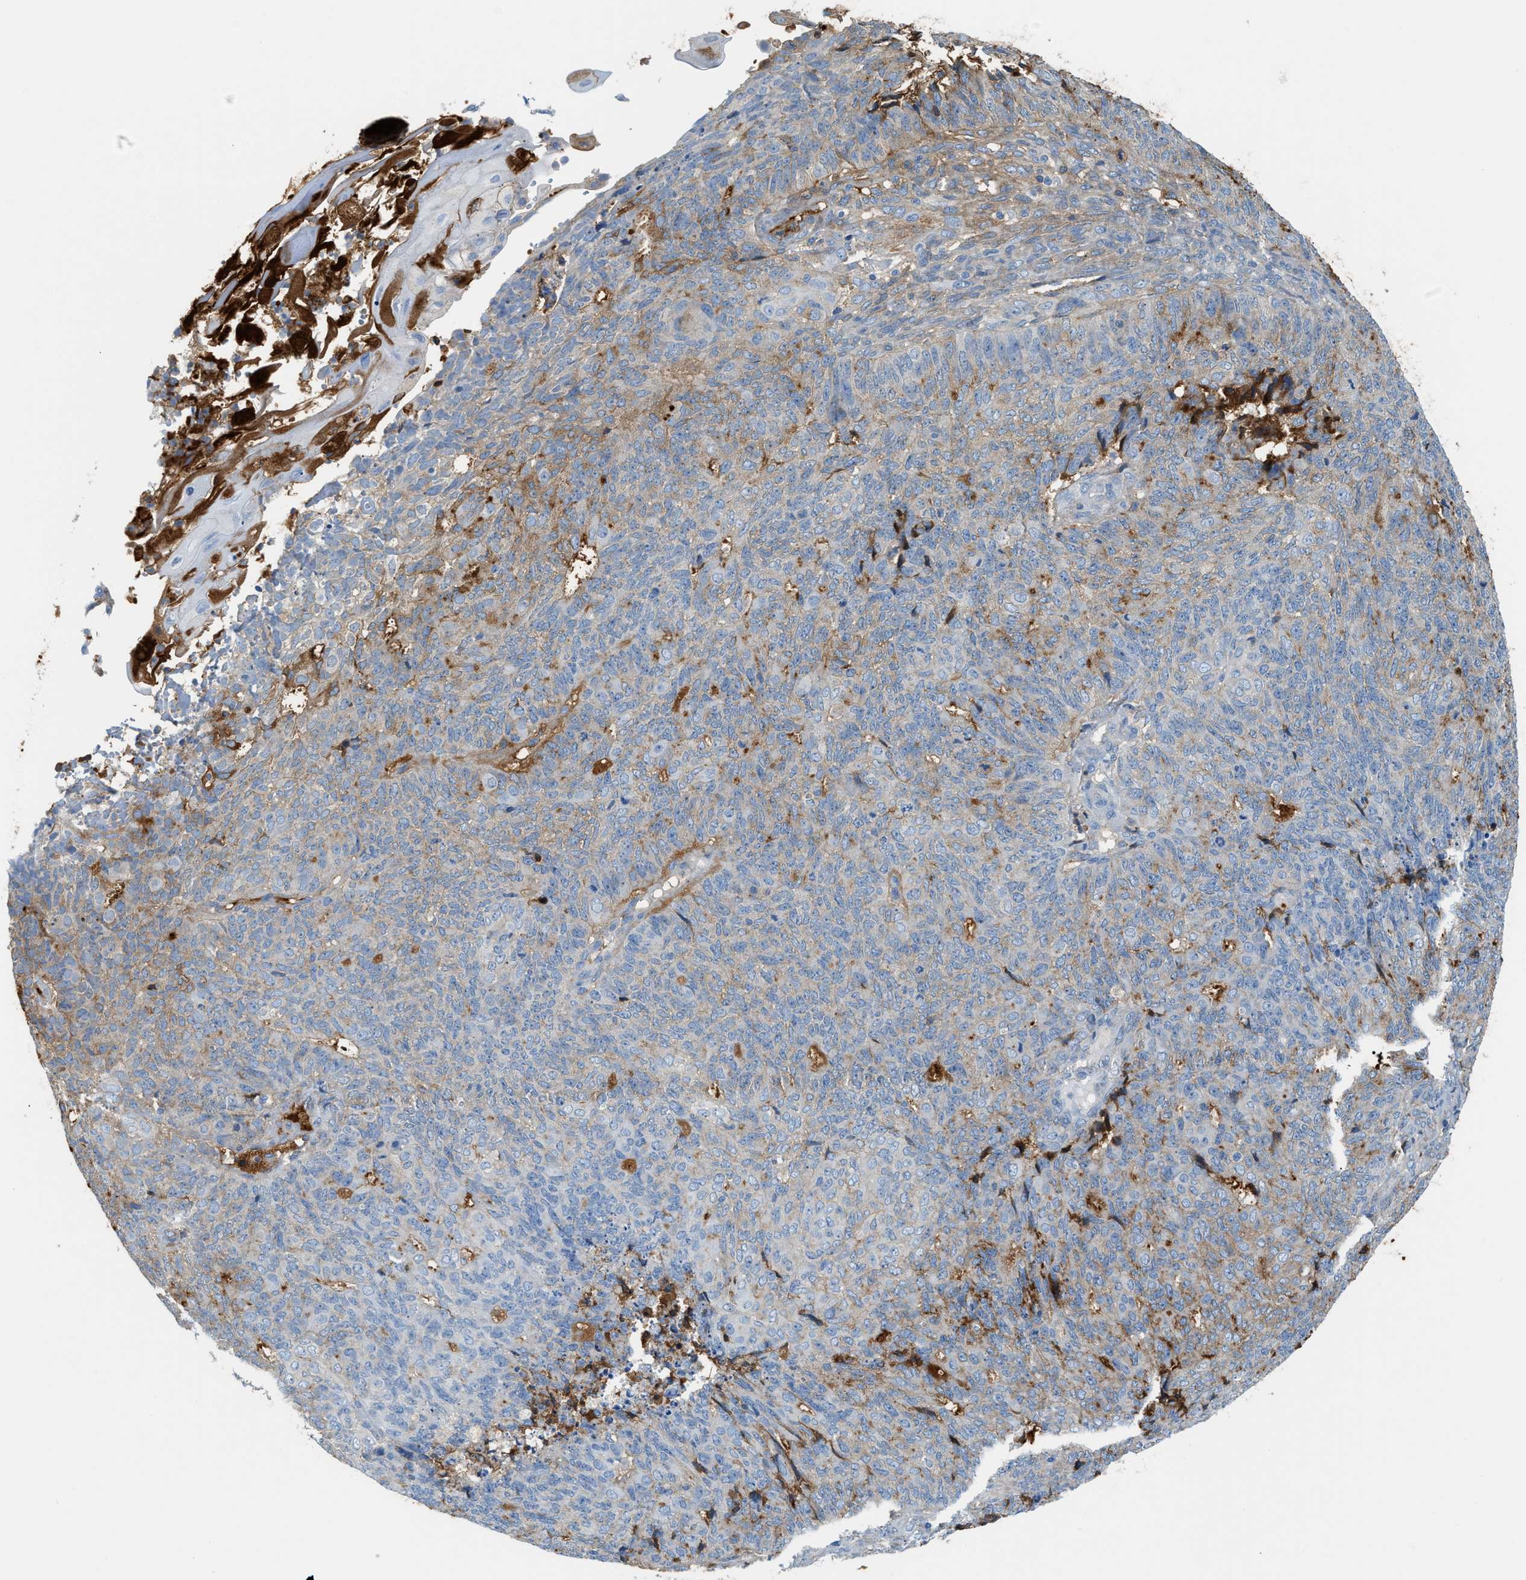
{"staining": {"intensity": "weak", "quantity": "<25%", "location": "cytoplasmic/membranous"}, "tissue": "endometrial cancer", "cell_type": "Tumor cells", "image_type": "cancer", "snomed": [{"axis": "morphology", "description": "Adenocarcinoma, NOS"}, {"axis": "topography", "description": "Endometrium"}], "caption": "Endometrial cancer (adenocarcinoma) was stained to show a protein in brown. There is no significant staining in tumor cells. (DAB (3,3'-diaminobenzidine) immunohistochemistry with hematoxylin counter stain).", "gene": "CFI", "patient": {"sex": "female", "age": 32}}